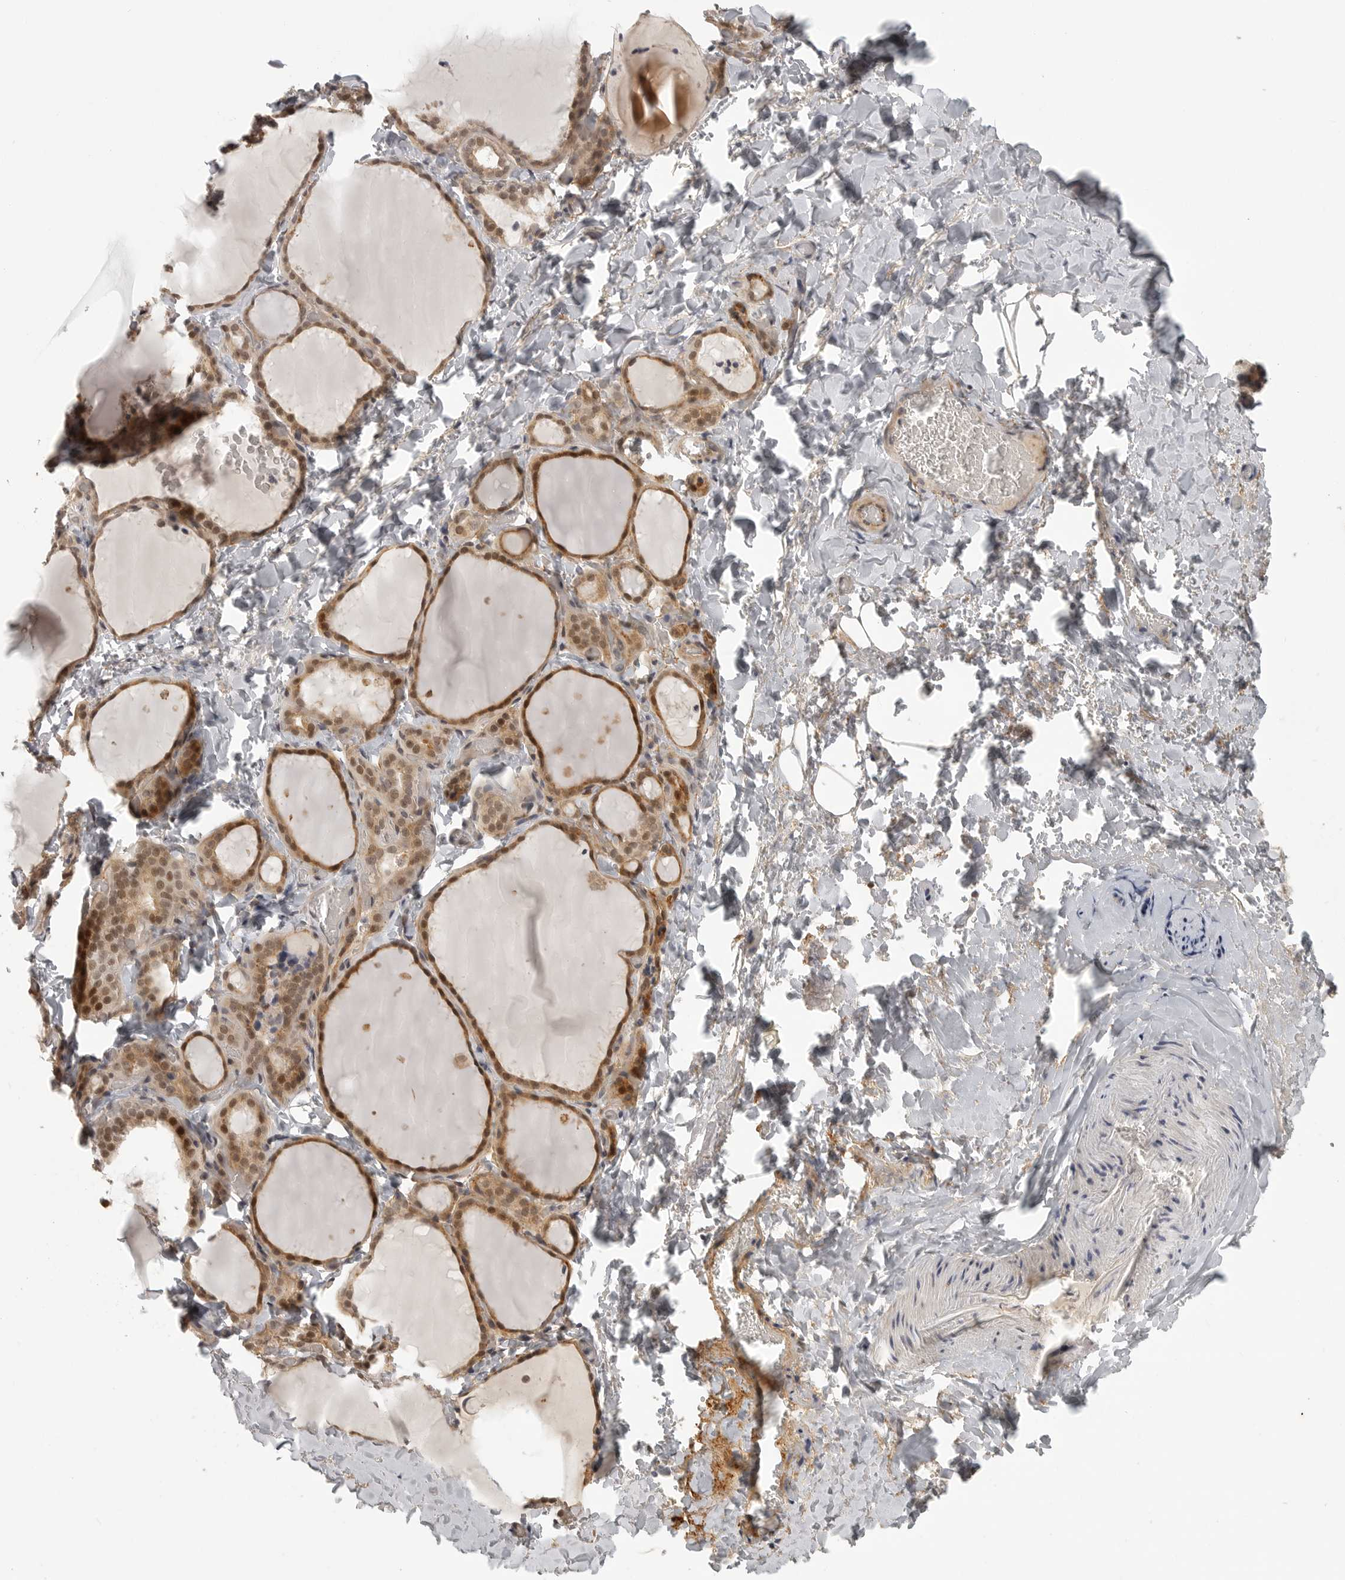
{"staining": {"intensity": "moderate", "quantity": ">75%", "location": "cytoplasmic/membranous,nuclear"}, "tissue": "thyroid gland", "cell_type": "Glandular cells", "image_type": "normal", "snomed": [{"axis": "morphology", "description": "Normal tissue, NOS"}, {"axis": "topography", "description": "Thyroid gland"}], "caption": "Protein staining reveals moderate cytoplasmic/membranous,nuclear positivity in about >75% of glandular cells in normal thyroid gland. (IHC, brightfield microscopy, high magnification).", "gene": "UROD", "patient": {"sex": "female", "age": 22}}